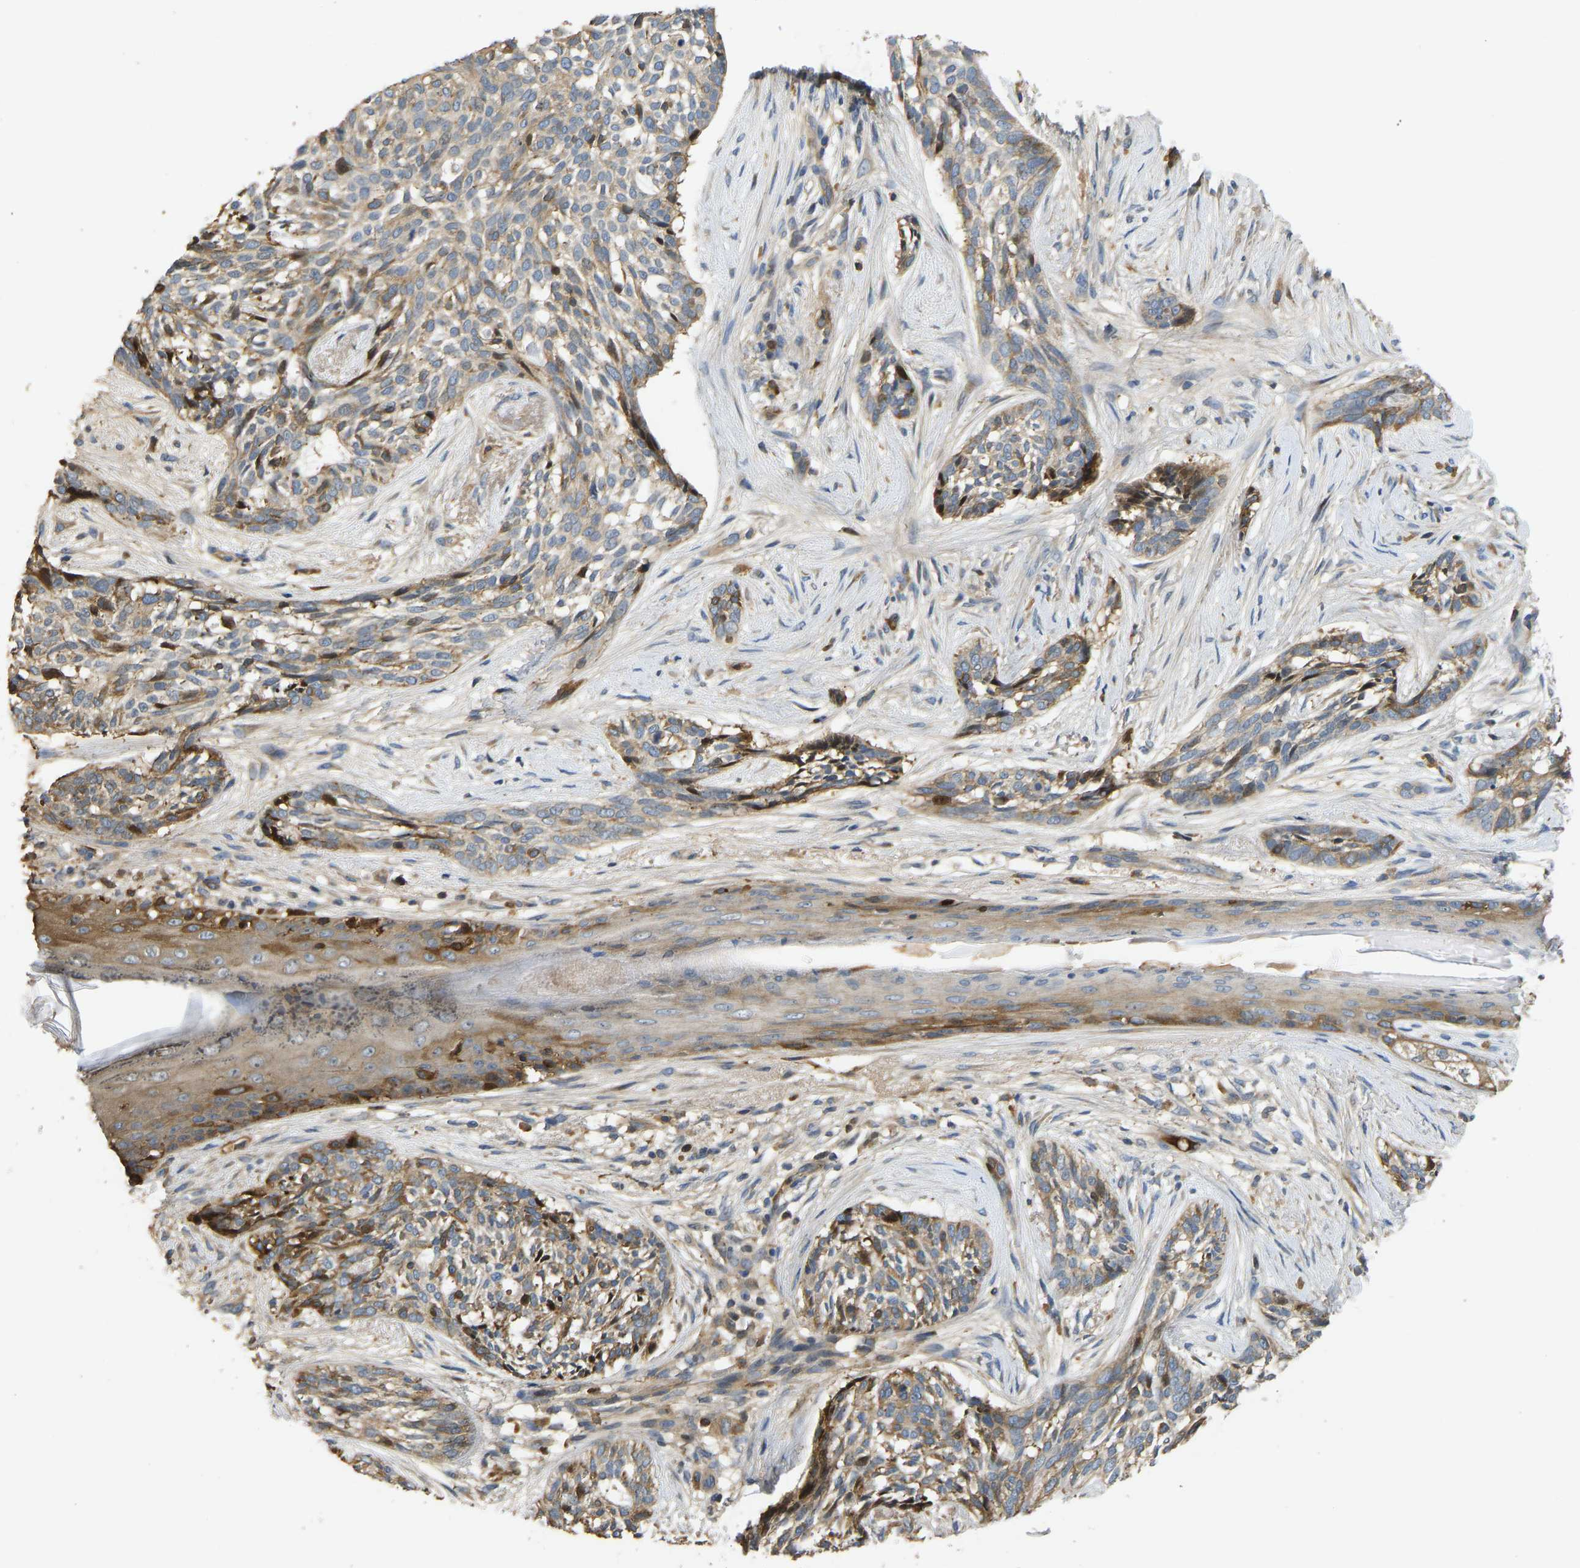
{"staining": {"intensity": "moderate", "quantity": ">75%", "location": "cytoplasmic/membranous"}, "tissue": "skin cancer", "cell_type": "Tumor cells", "image_type": "cancer", "snomed": [{"axis": "morphology", "description": "Basal cell carcinoma"}, {"axis": "topography", "description": "Skin"}], "caption": "IHC (DAB (3,3'-diaminobenzidine)) staining of skin cancer shows moderate cytoplasmic/membranous protein staining in approximately >75% of tumor cells. The protein is stained brown, and the nuclei are stained in blue (DAB IHC with brightfield microscopy, high magnification).", "gene": "VCPKMT", "patient": {"sex": "female", "age": 88}}